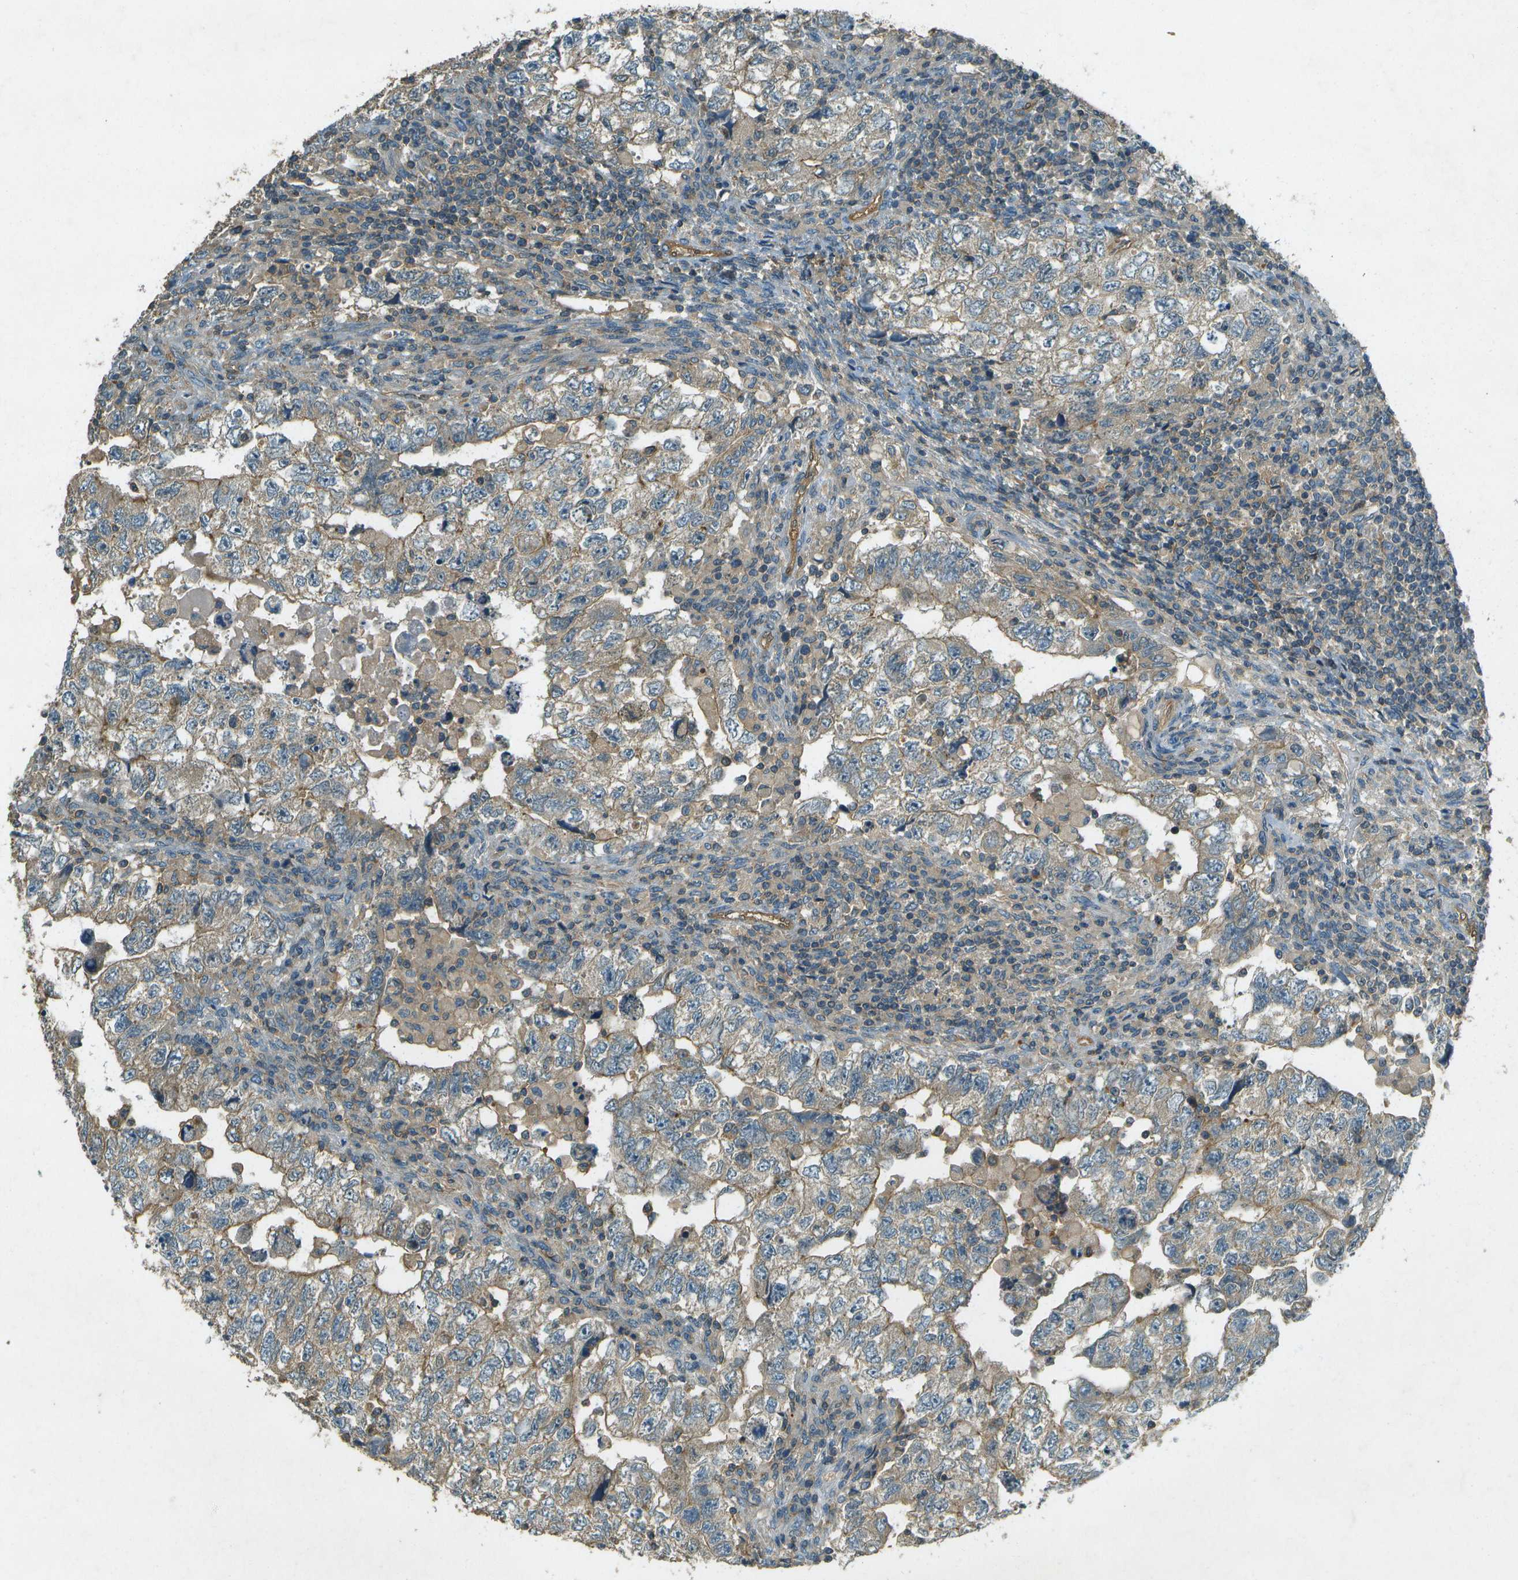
{"staining": {"intensity": "moderate", "quantity": ">75%", "location": "cytoplasmic/membranous"}, "tissue": "testis cancer", "cell_type": "Tumor cells", "image_type": "cancer", "snomed": [{"axis": "morphology", "description": "Carcinoma, Embryonal, NOS"}, {"axis": "topography", "description": "Testis"}], "caption": "The histopathology image exhibits a brown stain indicating the presence of a protein in the cytoplasmic/membranous of tumor cells in testis cancer (embryonal carcinoma).", "gene": "NUDT4", "patient": {"sex": "male", "age": 36}}